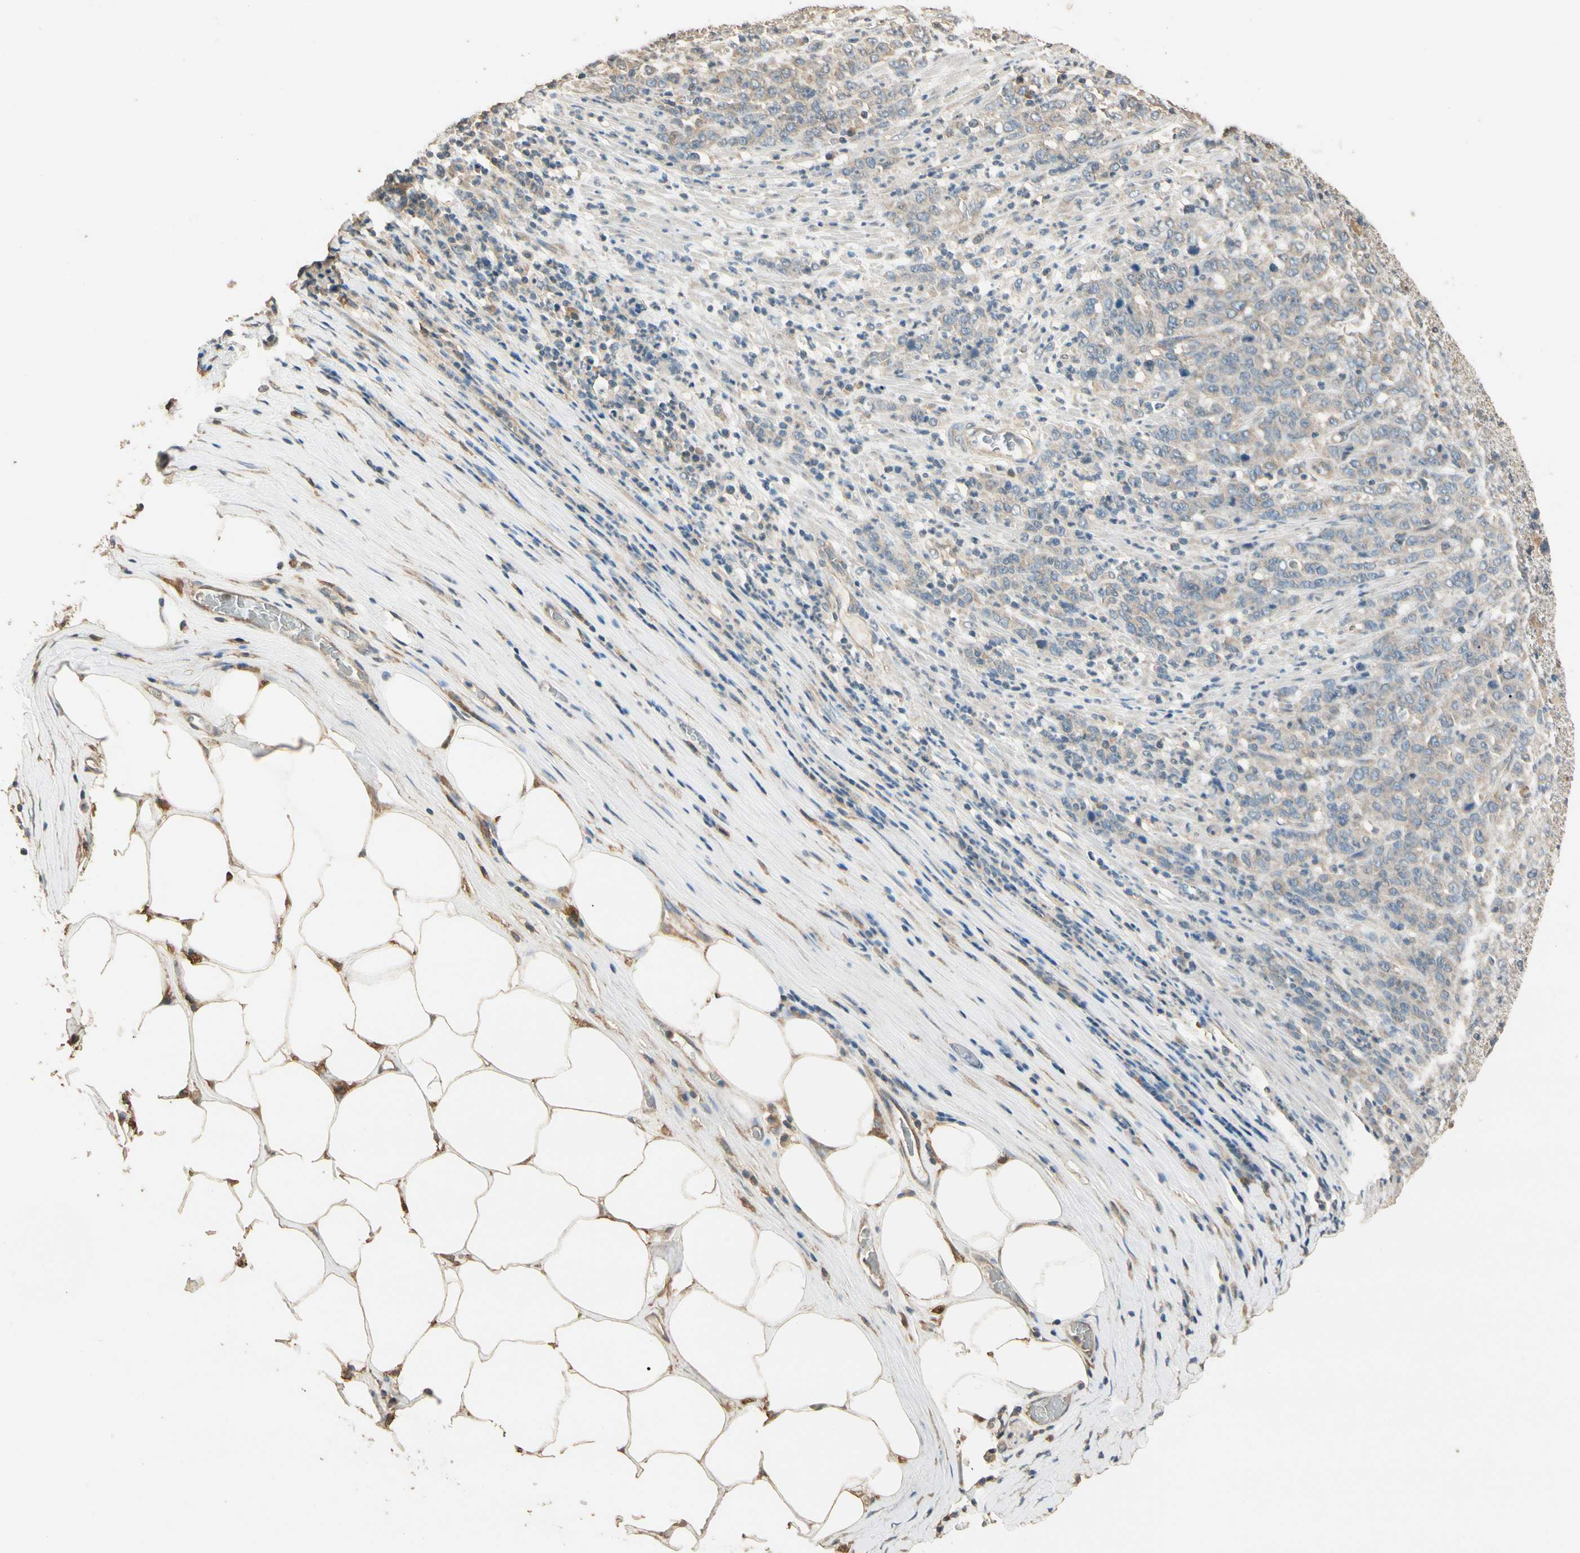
{"staining": {"intensity": "weak", "quantity": "<25%", "location": "cytoplasmic/membranous"}, "tissue": "stomach cancer", "cell_type": "Tumor cells", "image_type": "cancer", "snomed": [{"axis": "morphology", "description": "Adenocarcinoma, NOS"}, {"axis": "topography", "description": "Stomach, lower"}], "caption": "Immunohistochemistry of human stomach cancer (adenocarcinoma) exhibits no staining in tumor cells. (Stains: DAB immunohistochemistry (IHC) with hematoxylin counter stain, Microscopy: brightfield microscopy at high magnification).", "gene": "CDH6", "patient": {"sex": "female", "age": 71}}